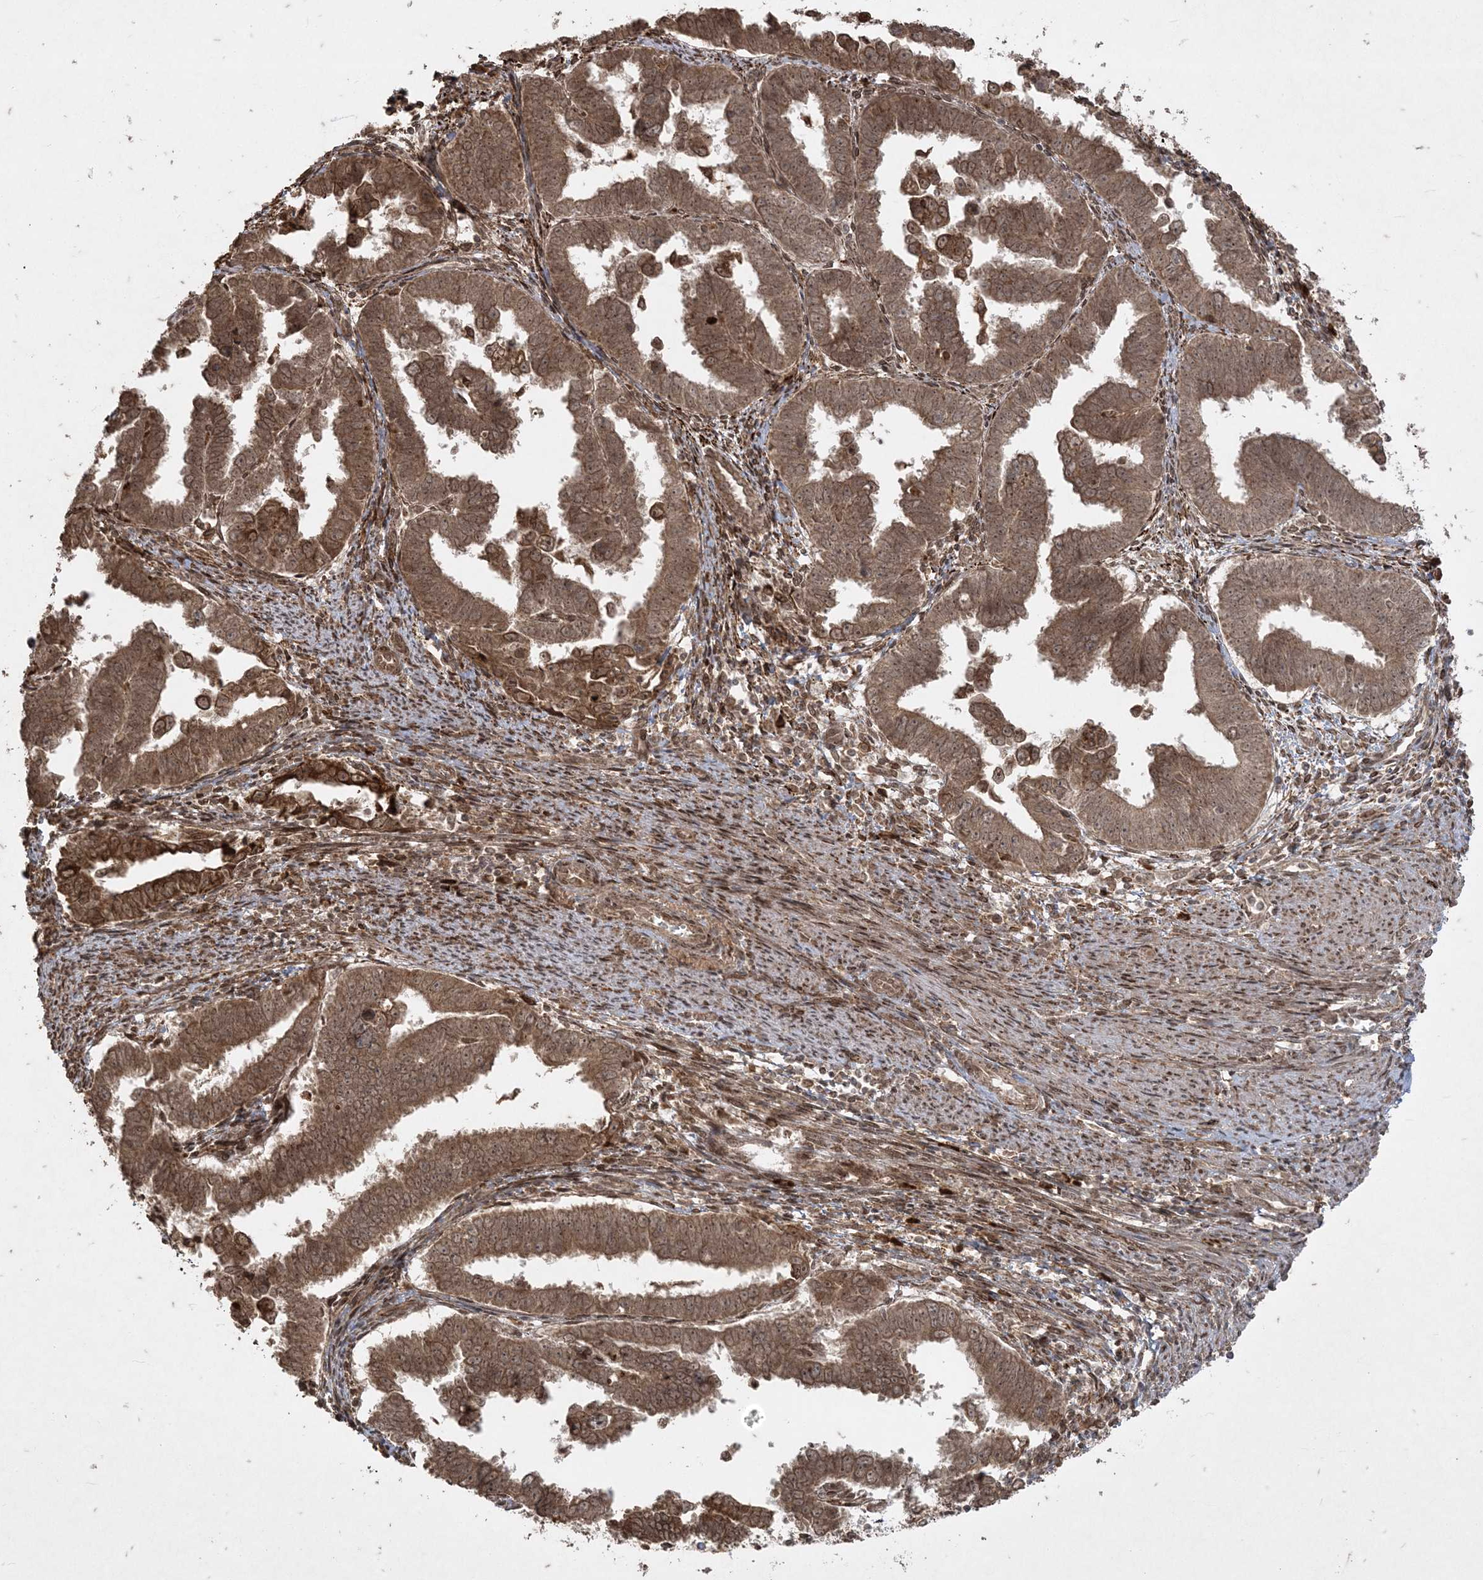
{"staining": {"intensity": "strong", "quantity": ">75%", "location": "cytoplasmic/membranous"}, "tissue": "endometrial cancer", "cell_type": "Tumor cells", "image_type": "cancer", "snomed": [{"axis": "morphology", "description": "Adenocarcinoma, NOS"}, {"axis": "topography", "description": "Endometrium"}], "caption": "The image exhibits immunohistochemical staining of endometrial cancer (adenocarcinoma). There is strong cytoplasmic/membranous expression is seen in about >75% of tumor cells.", "gene": "RRAS", "patient": {"sex": "female", "age": 75}}